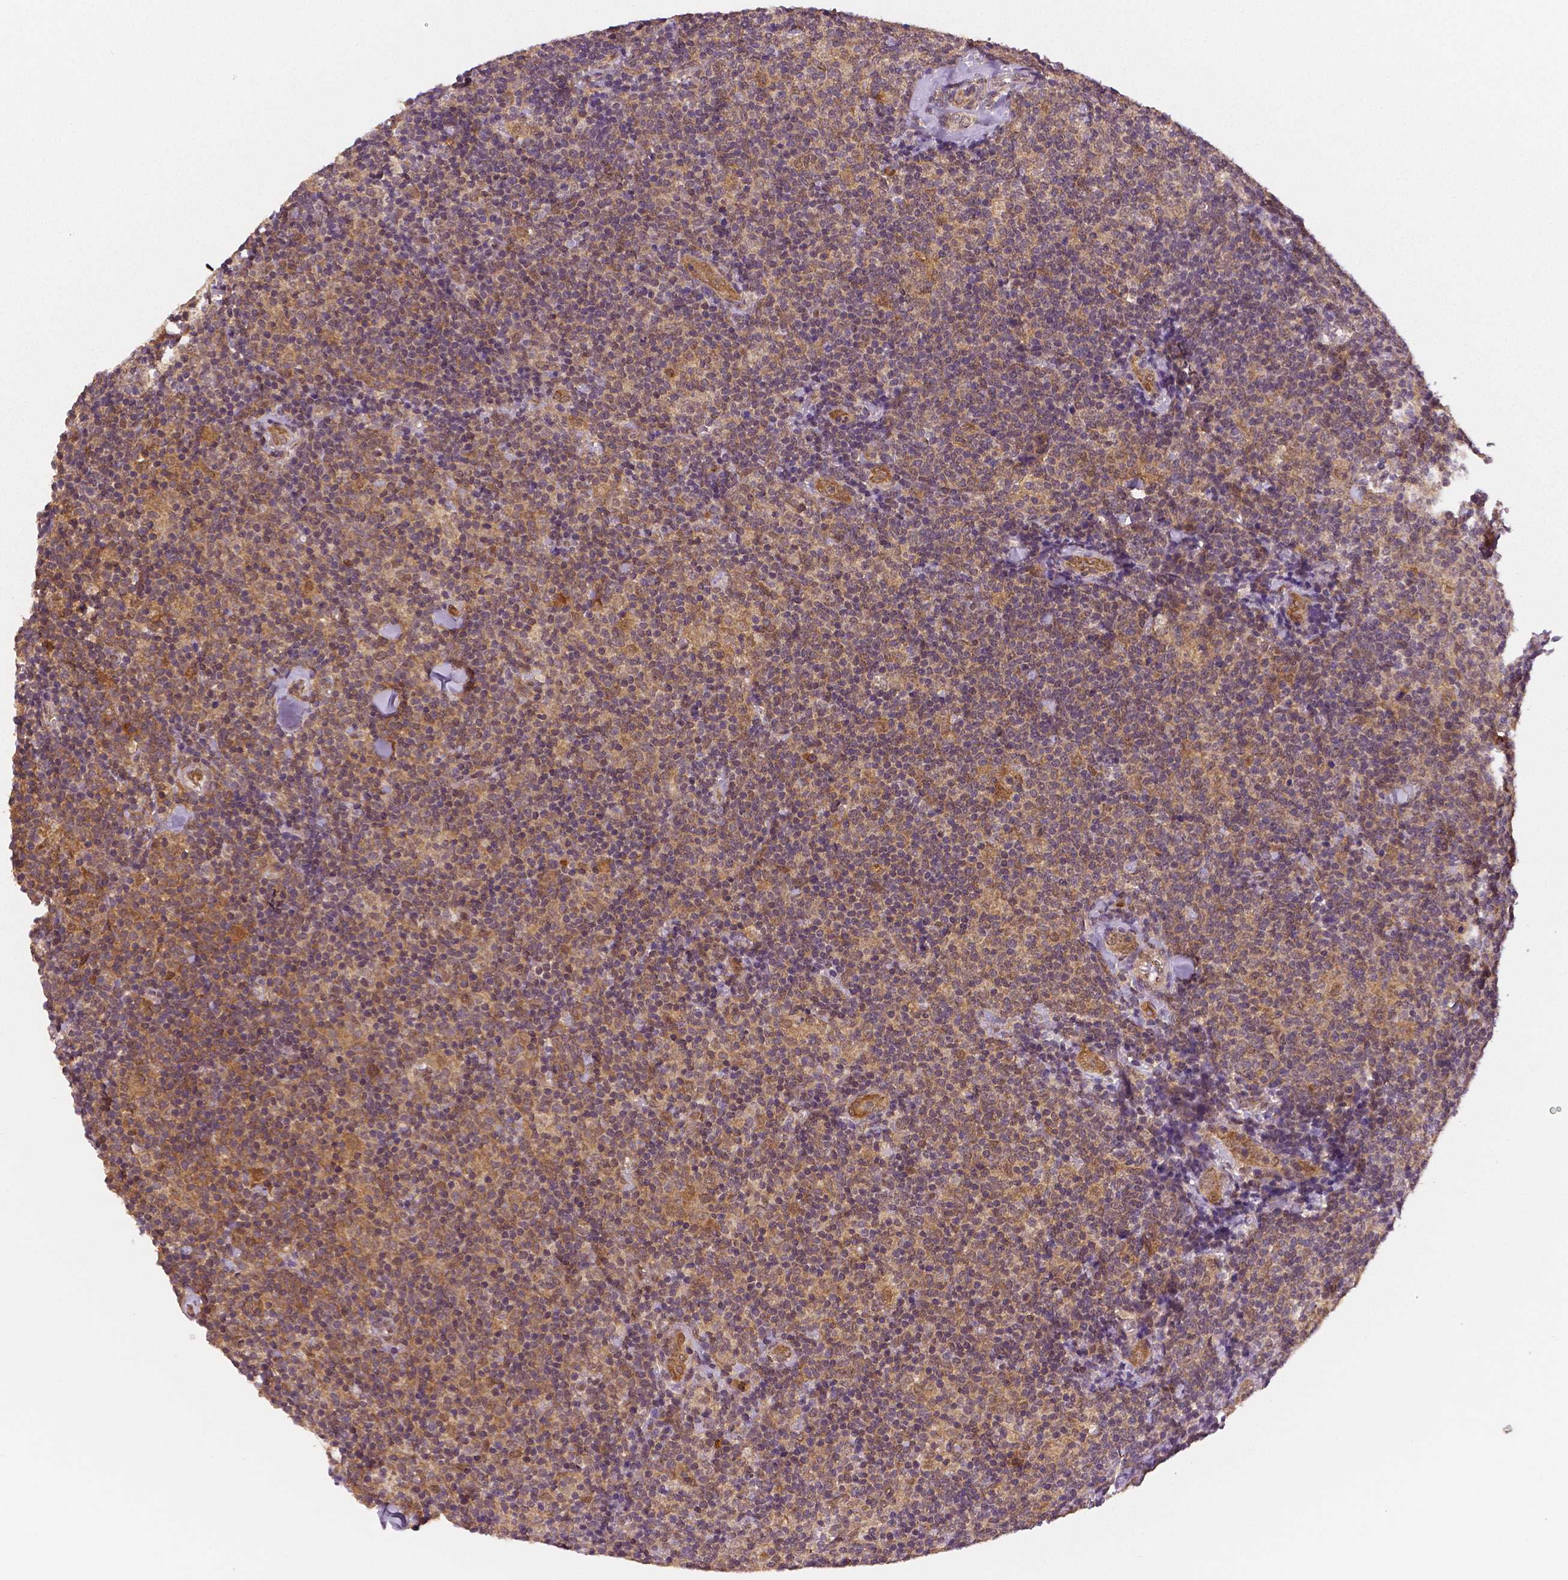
{"staining": {"intensity": "moderate", "quantity": ">75%", "location": "cytoplasmic/membranous"}, "tissue": "lymphoma", "cell_type": "Tumor cells", "image_type": "cancer", "snomed": [{"axis": "morphology", "description": "Malignant lymphoma, non-Hodgkin's type, Low grade"}, {"axis": "topography", "description": "Lymph node"}], "caption": "Human lymphoma stained for a protein (brown) reveals moderate cytoplasmic/membranous positive staining in about >75% of tumor cells.", "gene": "STAT3", "patient": {"sex": "female", "age": 56}}